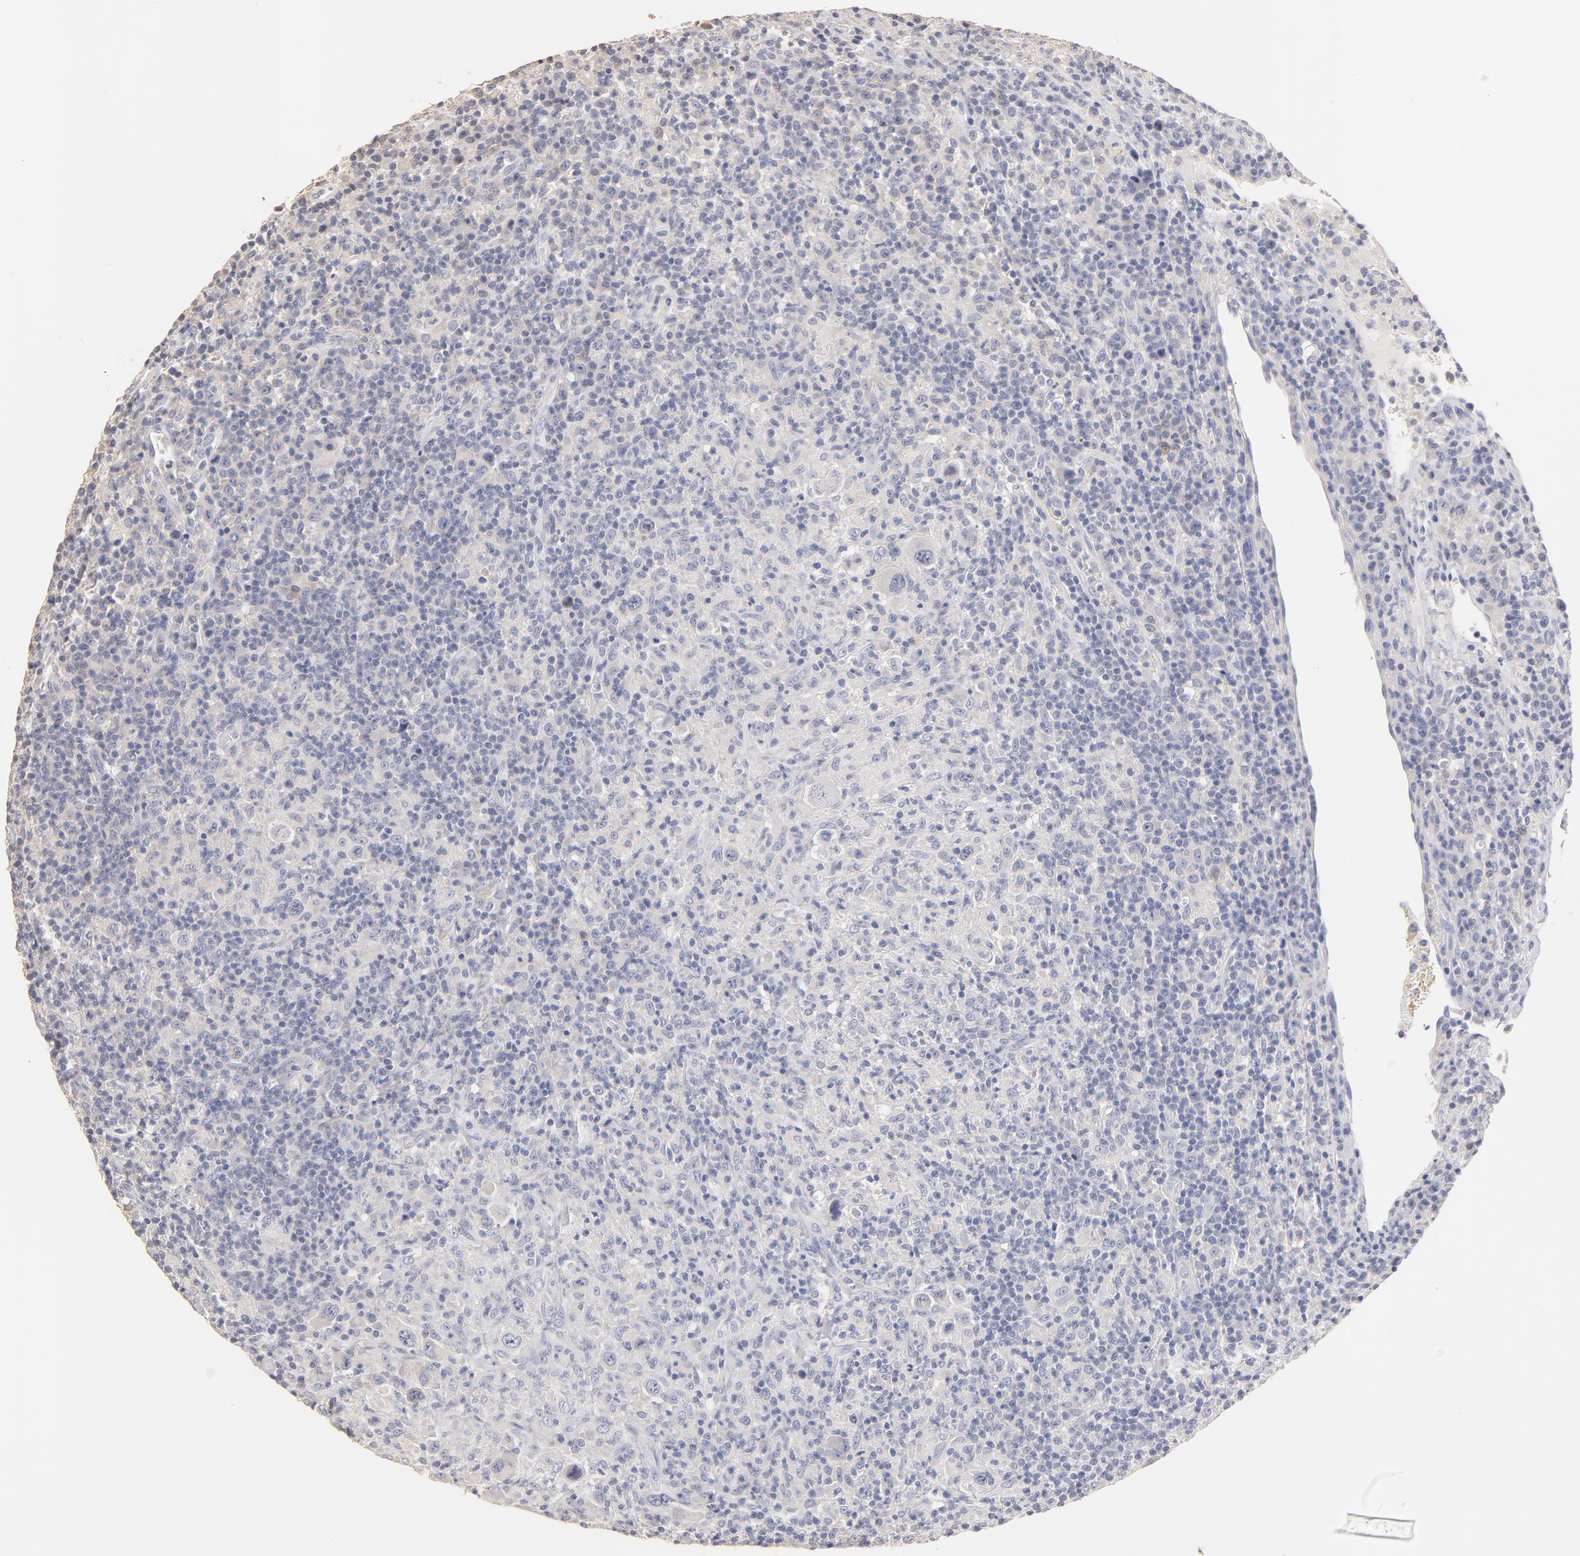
{"staining": {"intensity": "negative", "quantity": "none", "location": "none"}, "tissue": "lymphoma", "cell_type": "Tumor cells", "image_type": "cancer", "snomed": [{"axis": "morphology", "description": "Malignant lymphoma, non-Hodgkin's type, Low grade"}, {"axis": "topography", "description": "Spleen"}], "caption": "DAB immunohistochemical staining of human lymphoma exhibits no significant staining in tumor cells.", "gene": "ITGA8", "patient": {"sex": "male", "age": 80}}